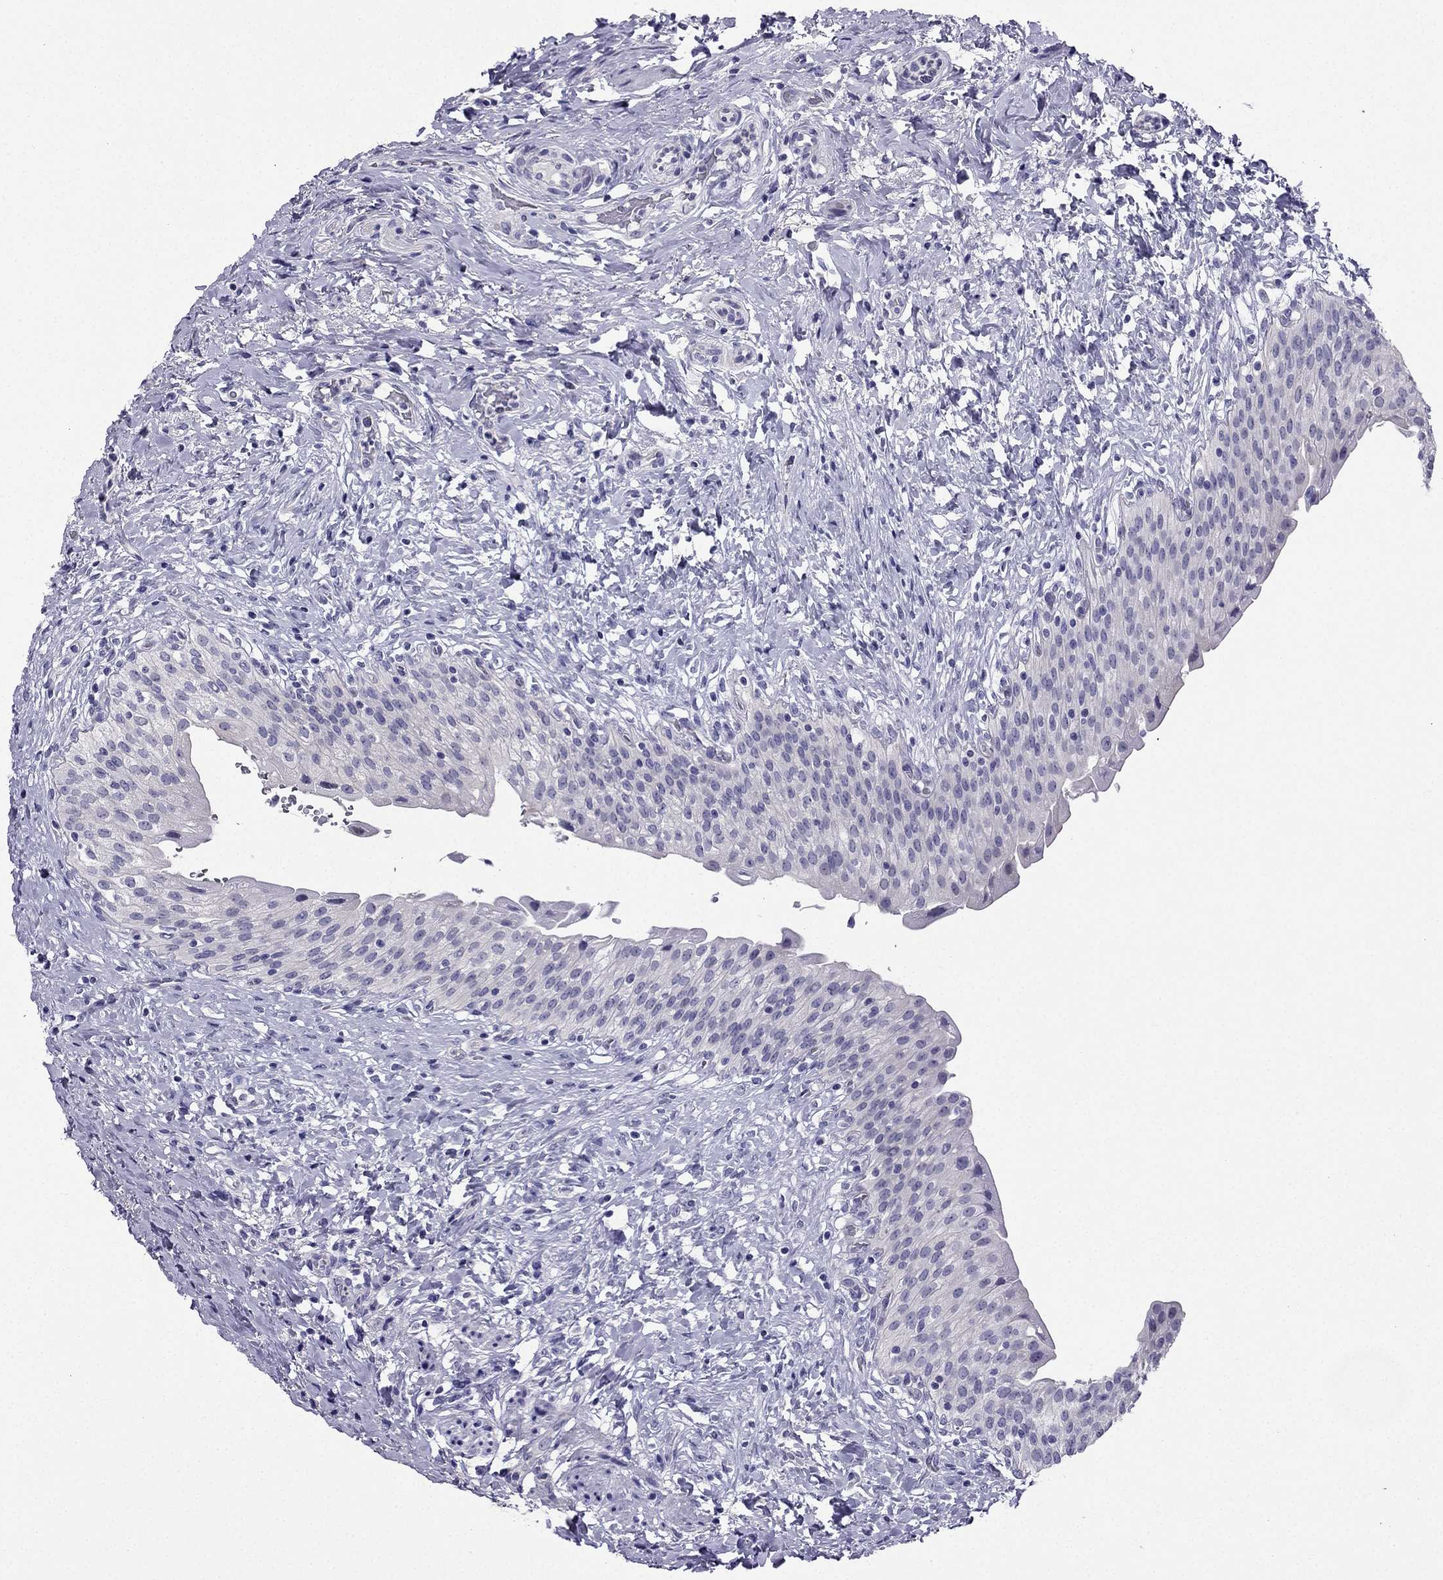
{"staining": {"intensity": "negative", "quantity": "none", "location": "none"}, "tissue": "urinary bladder", "cell_type": "Urothelial cells", "image_type": "normal", "snomed": [{"axis": "morphology", "description": "Normal tissue, NOS"}, {"axis": "morphology", "description": "Inflammation, NOS"}, {"axis": "topography", "description": "Urinary bladder"}], "caption": "High magnification brightfield microscopy of benign urinary bladder stained with DAB (3,3'-diaminobenzidine) (brown) and counterstained with hematoxylin (blue): urothelial cells show no significant expression.", "gene": "KCNJ10", "patient": {"sex": "male", "age": 64}}